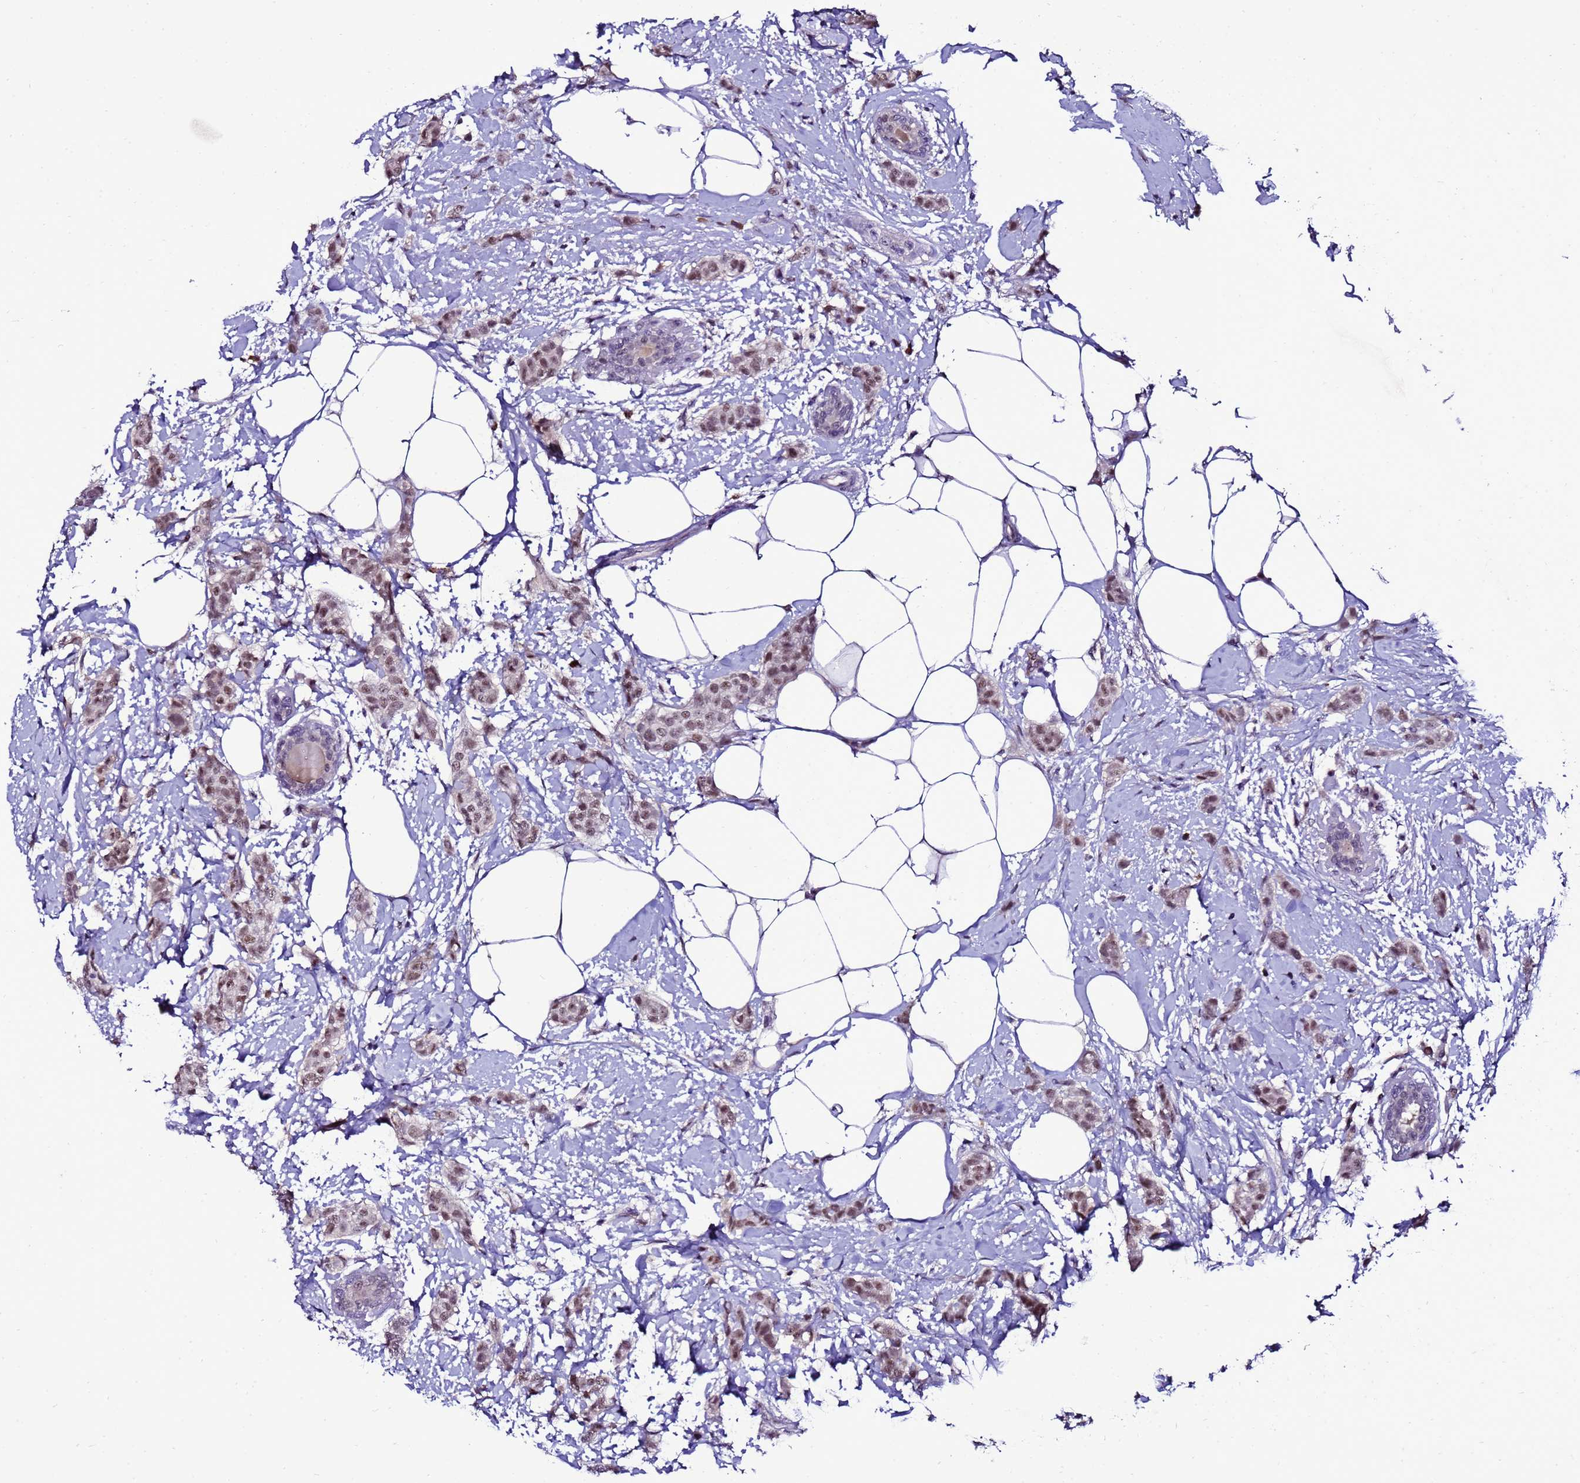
{"staining": {"intensity": "moderate", "quantity": ">75%", "location": "nuclear"}, "tissue": "breast cancer", "cell_type": "Tumor cells", "image_type": "cancer", "snomed": [{"axis": "morphology", "description": "Duct carcinoma"}, {"axis": "topography", "description": "Breast"}], "caption": "Breast cancer stained with a brown dye exhibits moderate nuclear positive staining in about >75% of tumor cells.", "gene": "C19orf47", "patient": {"sex": "female", "age": 72}}